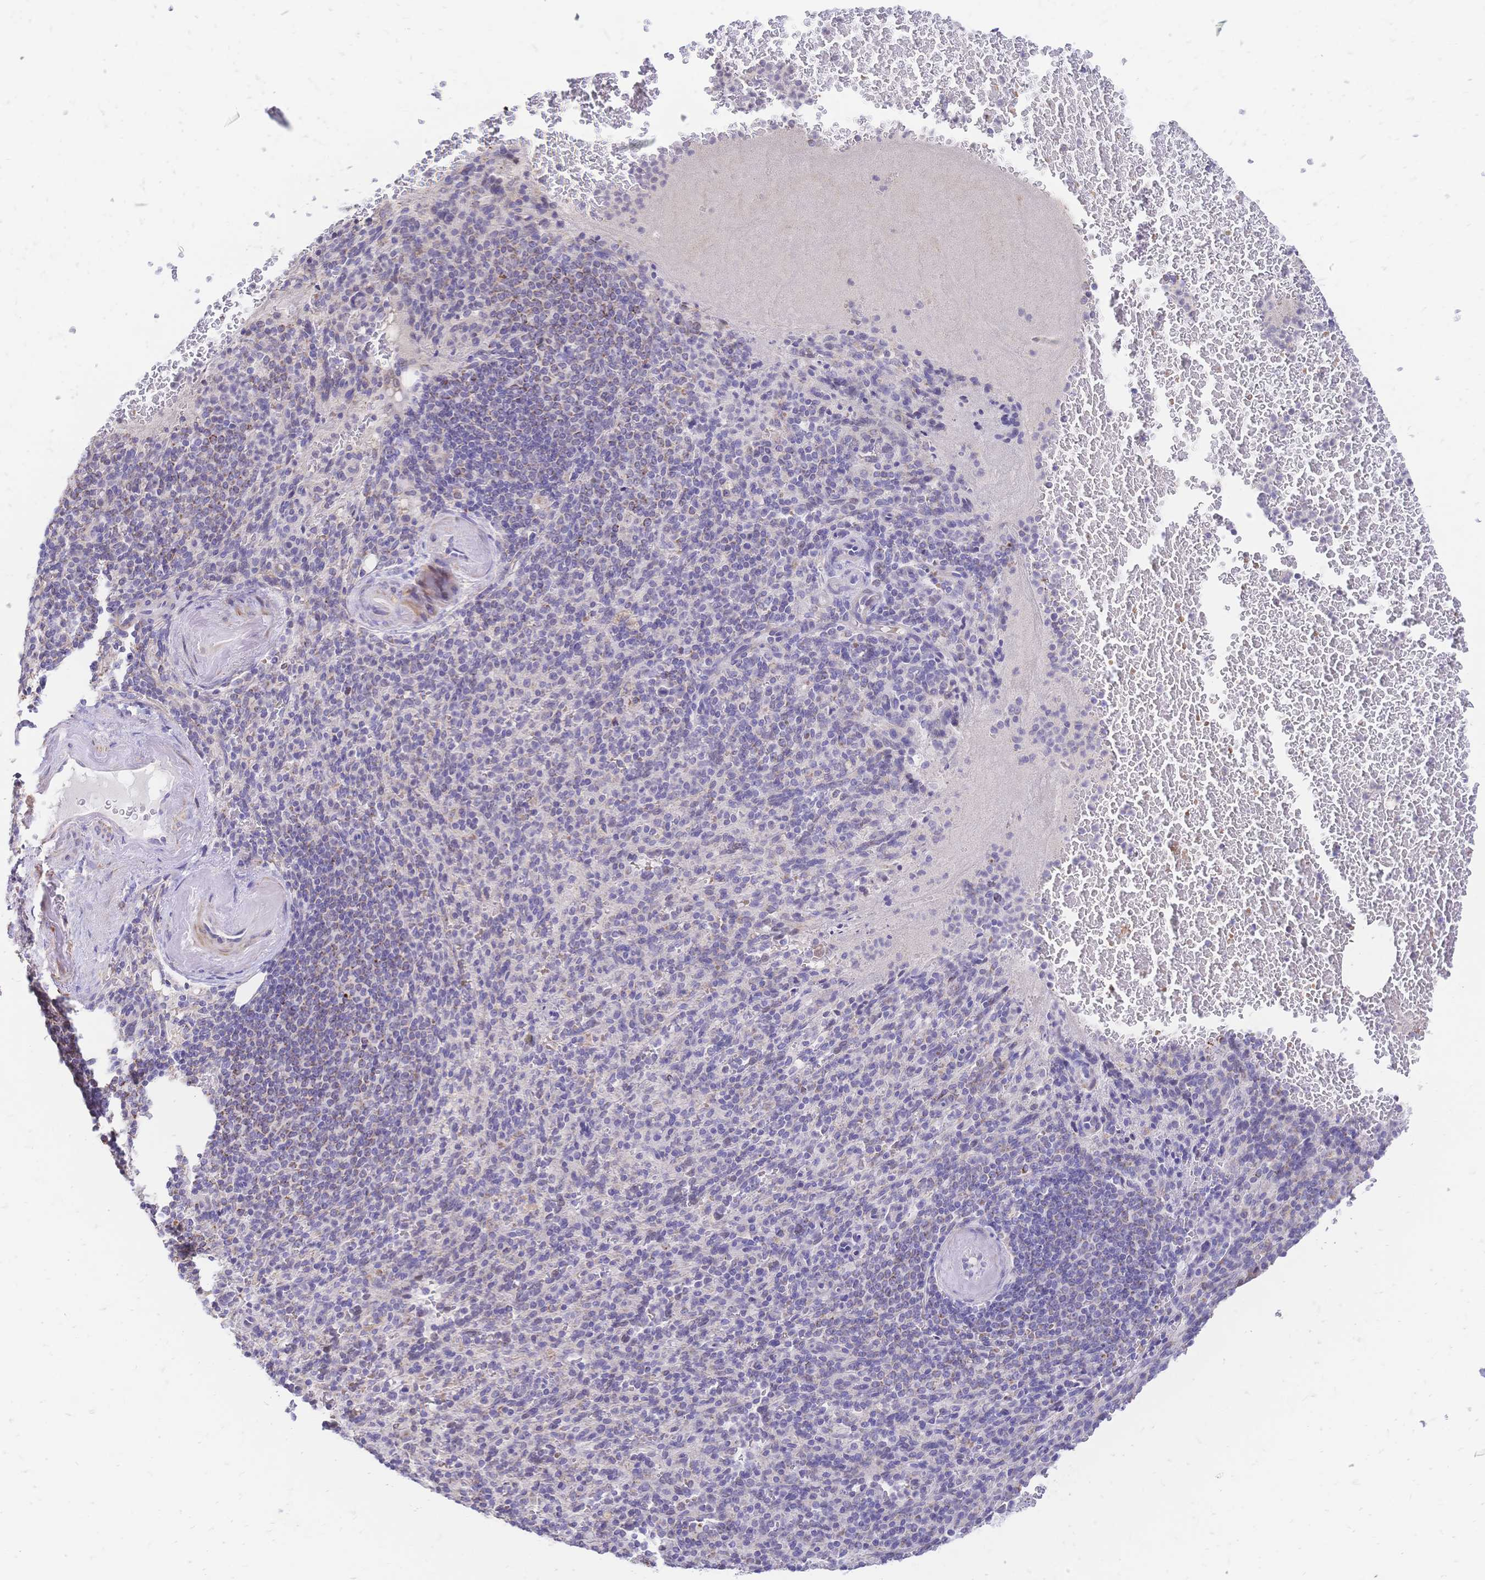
{"staining": {"intensity": "negative", "quantity": "none", "location": "none"}, "tissue": "spleen", "cell_type": "Cells in red pulp", "image_type": "normal", "snomed": [{"axis": "morphology", "description": "Normal tissue, NOS"}, {"axis": "topography", "description": "Spleen"}], "caption": "A high-resolution image shows immunohistochemistry staining of normal spleen, which displays no significant expression in cells in red pulp.", "gene": "CLEC18A", "patient": {"sex": "female", "age": 74}}